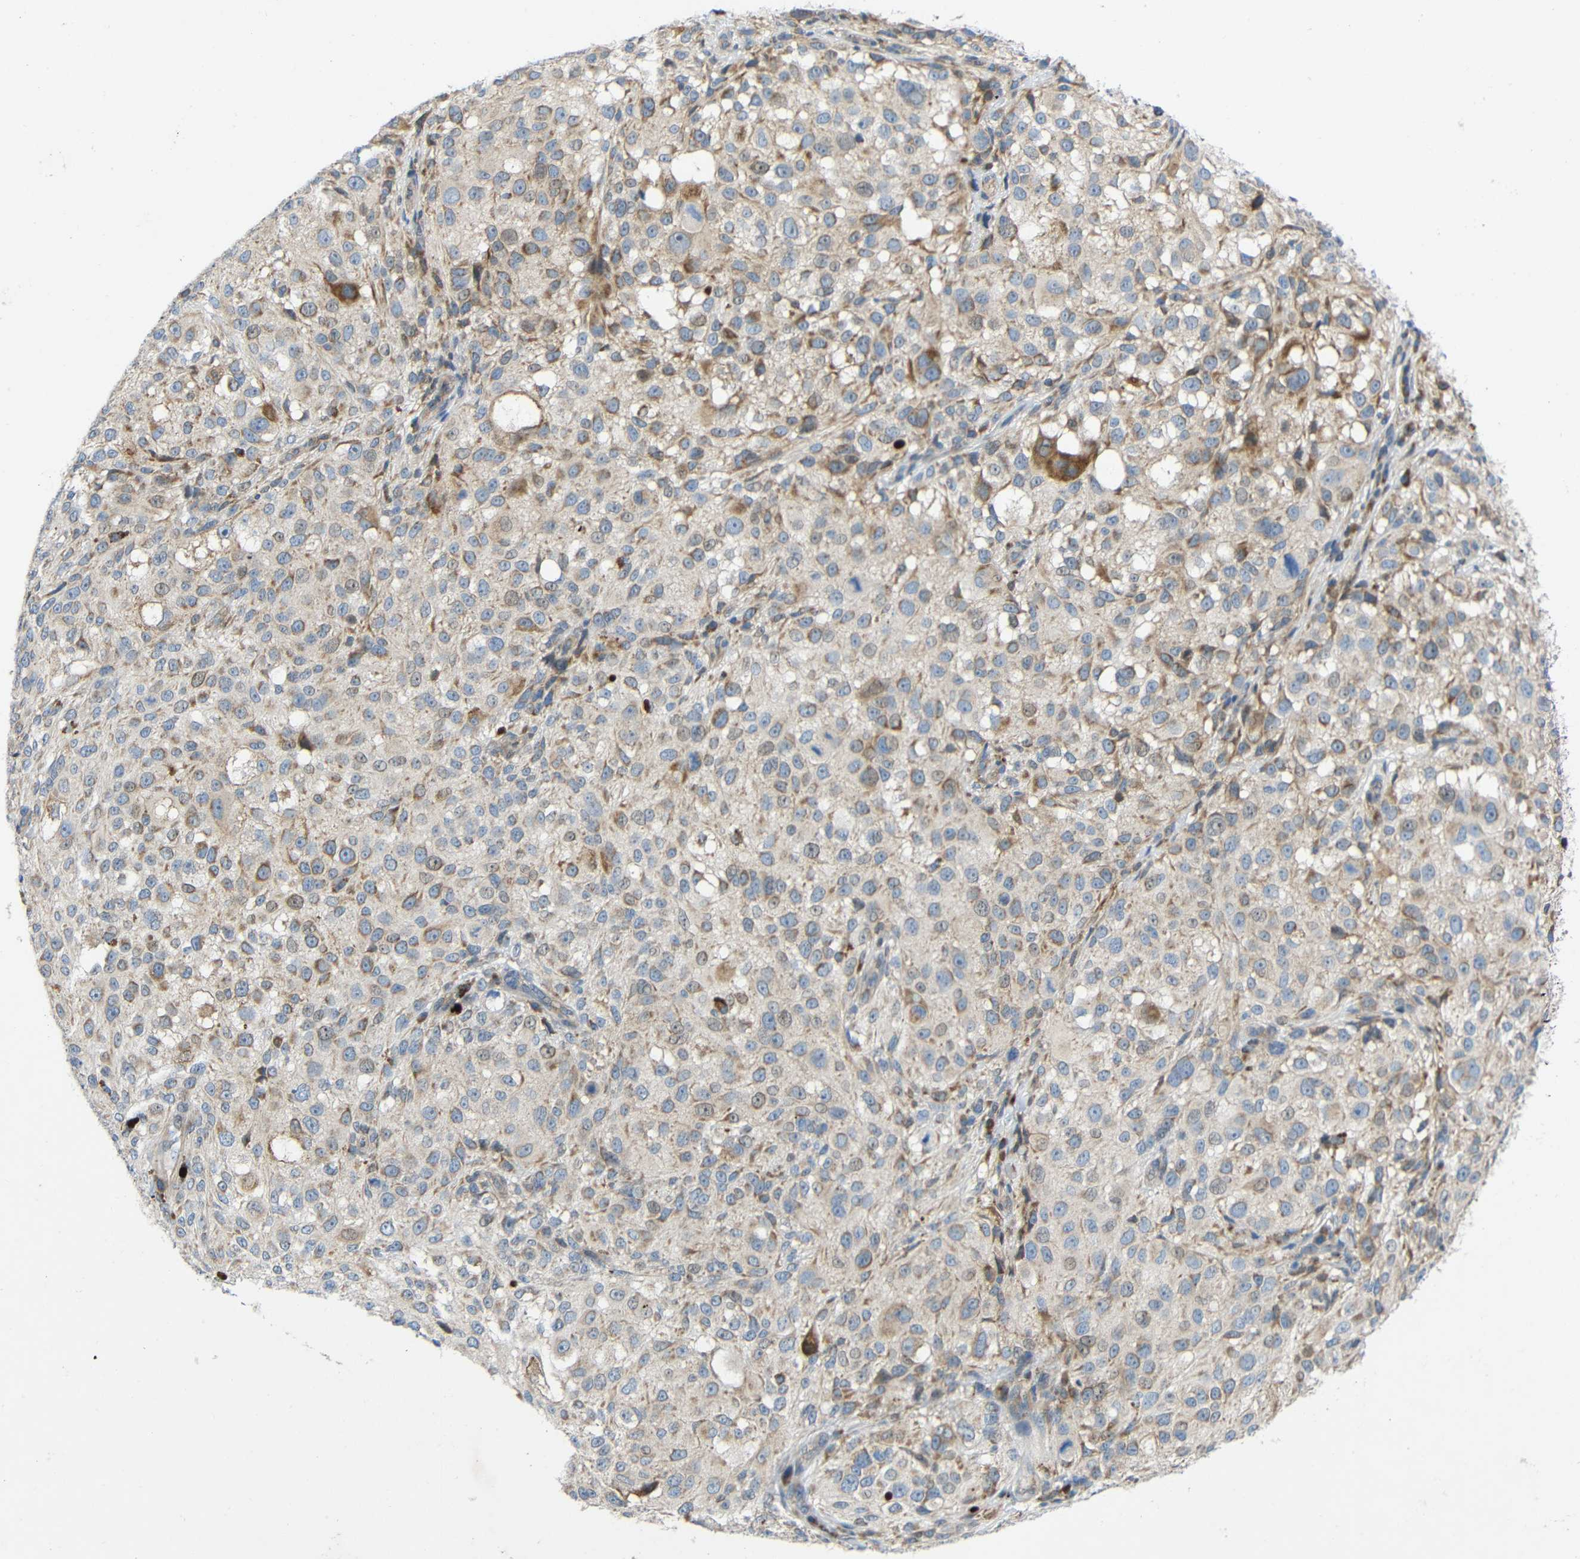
{"staining": {"intensity": "moderate", "quantity": "<25%", "location": "cytoplasmic/membranous"}, "tissue": "melanoma", "cell_type": "Tumor cells", "image_type": "cancer", "snomed": [{"axis": "morphology", "description": "Necrosis, NOS"}, {"axis": "morphology", "description": "Malignant melanoma, NOS"}, {"axis": "topography", "description": "Skin"}], "caption": "IHC of malignant melanoma demonstrates low levels of moderate cytoplasmic/membranous expression in approximately <25% of tumor cells.", "gene": "TMEM25", "patient": {"sex": "female", "age": 87}}